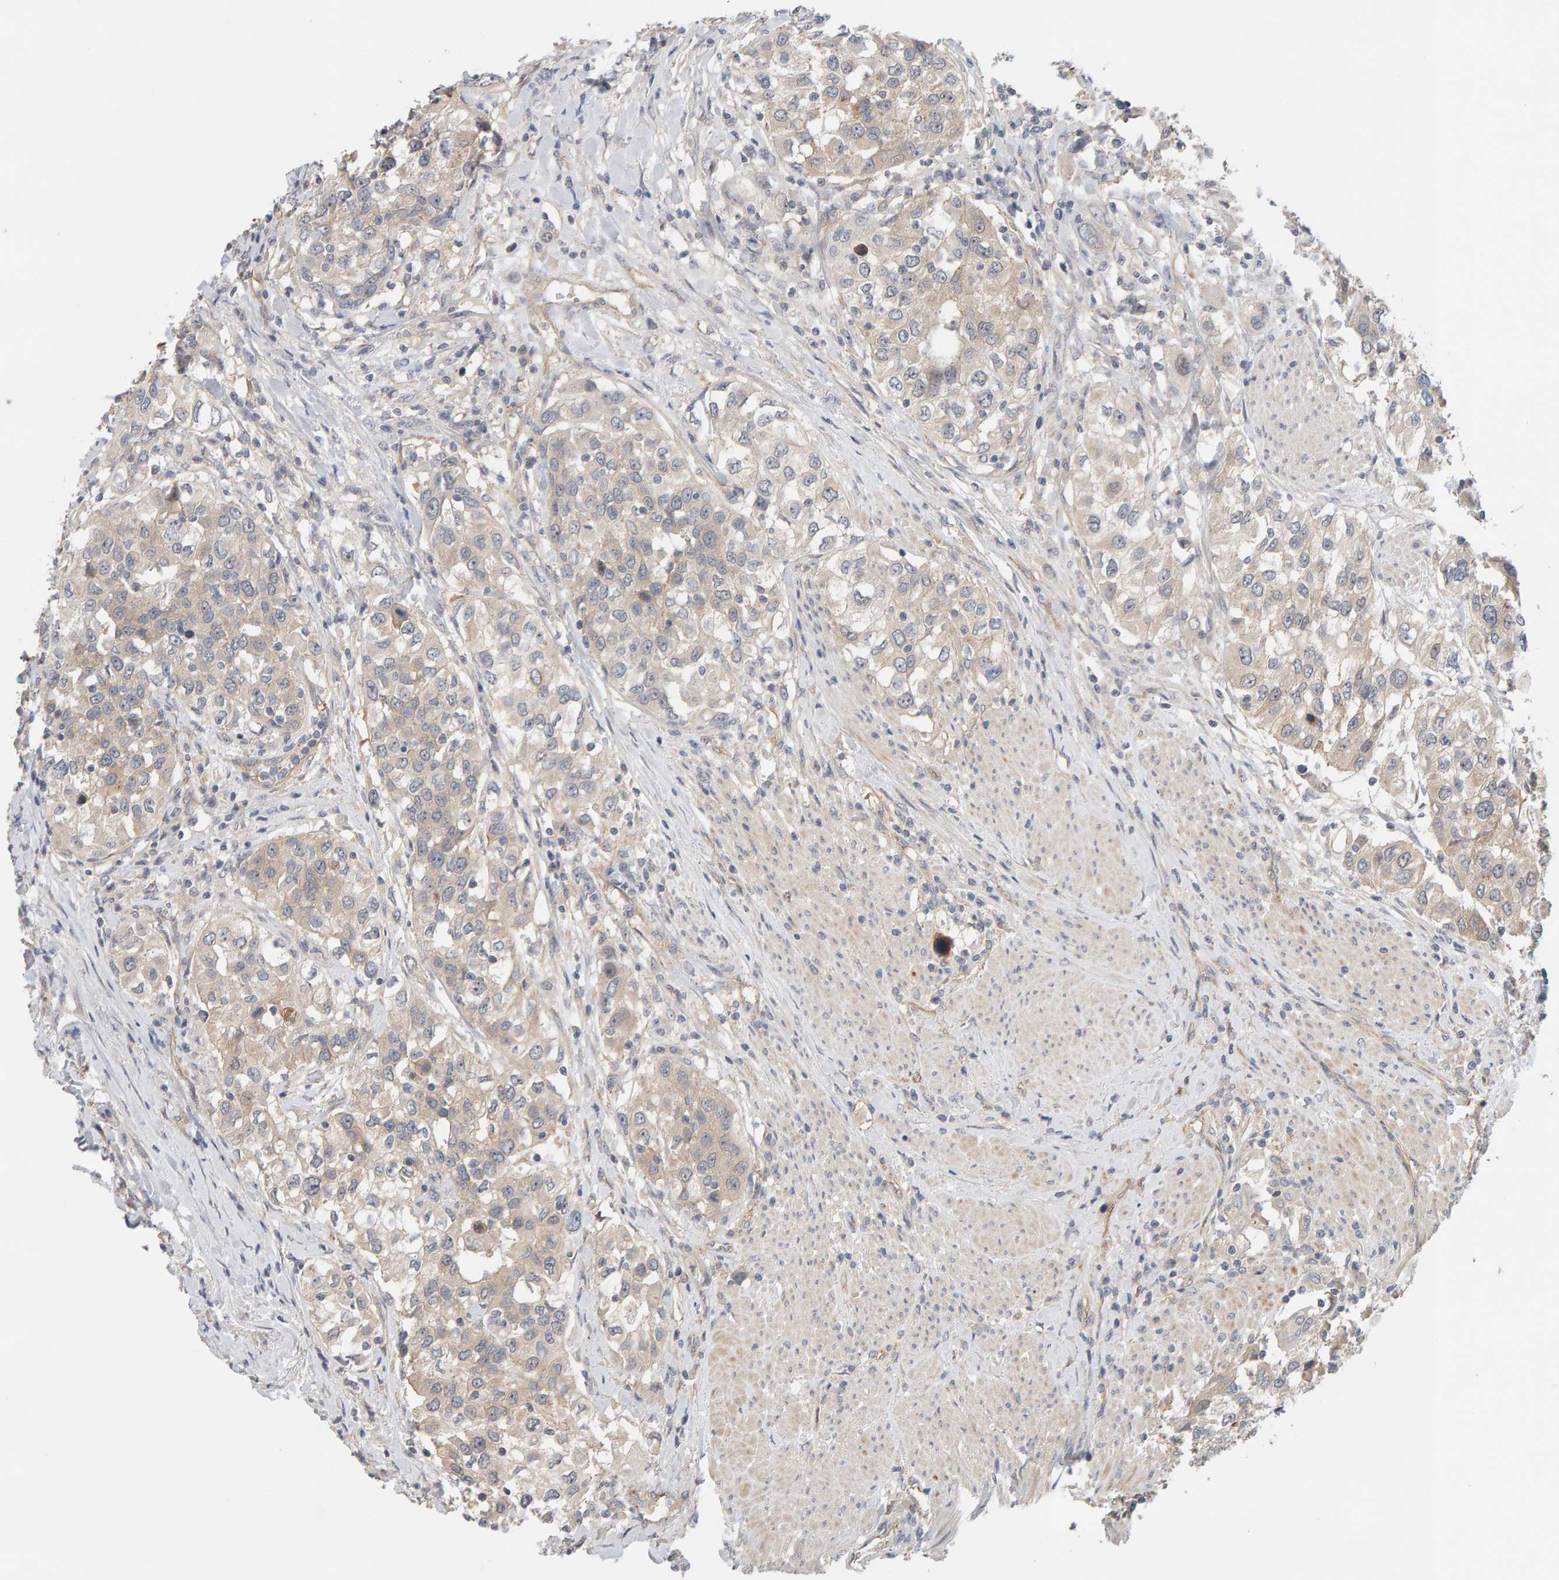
{"staining": {"intensity": "weak", "quantity": ">75%", "location": "cytoplasmic/membranous"}, "tissue": "urothelial cancer", "cell_type": "Tumor cells", "image_type": "cancer", "snomed": [{"axis": "morphology", "description": "Urothelial carcinoma, High grade"}, {"axis": "topography", "description": "Urinary bladder"}], "caption": "Protein staining of urothelial cancer tissue demonstrates weak cytoplasmic/membranous positivity in approximately >75% of tumor cells.", "gene": "PPP1R16A", "patient": {"sex": "female", "age": 80}}